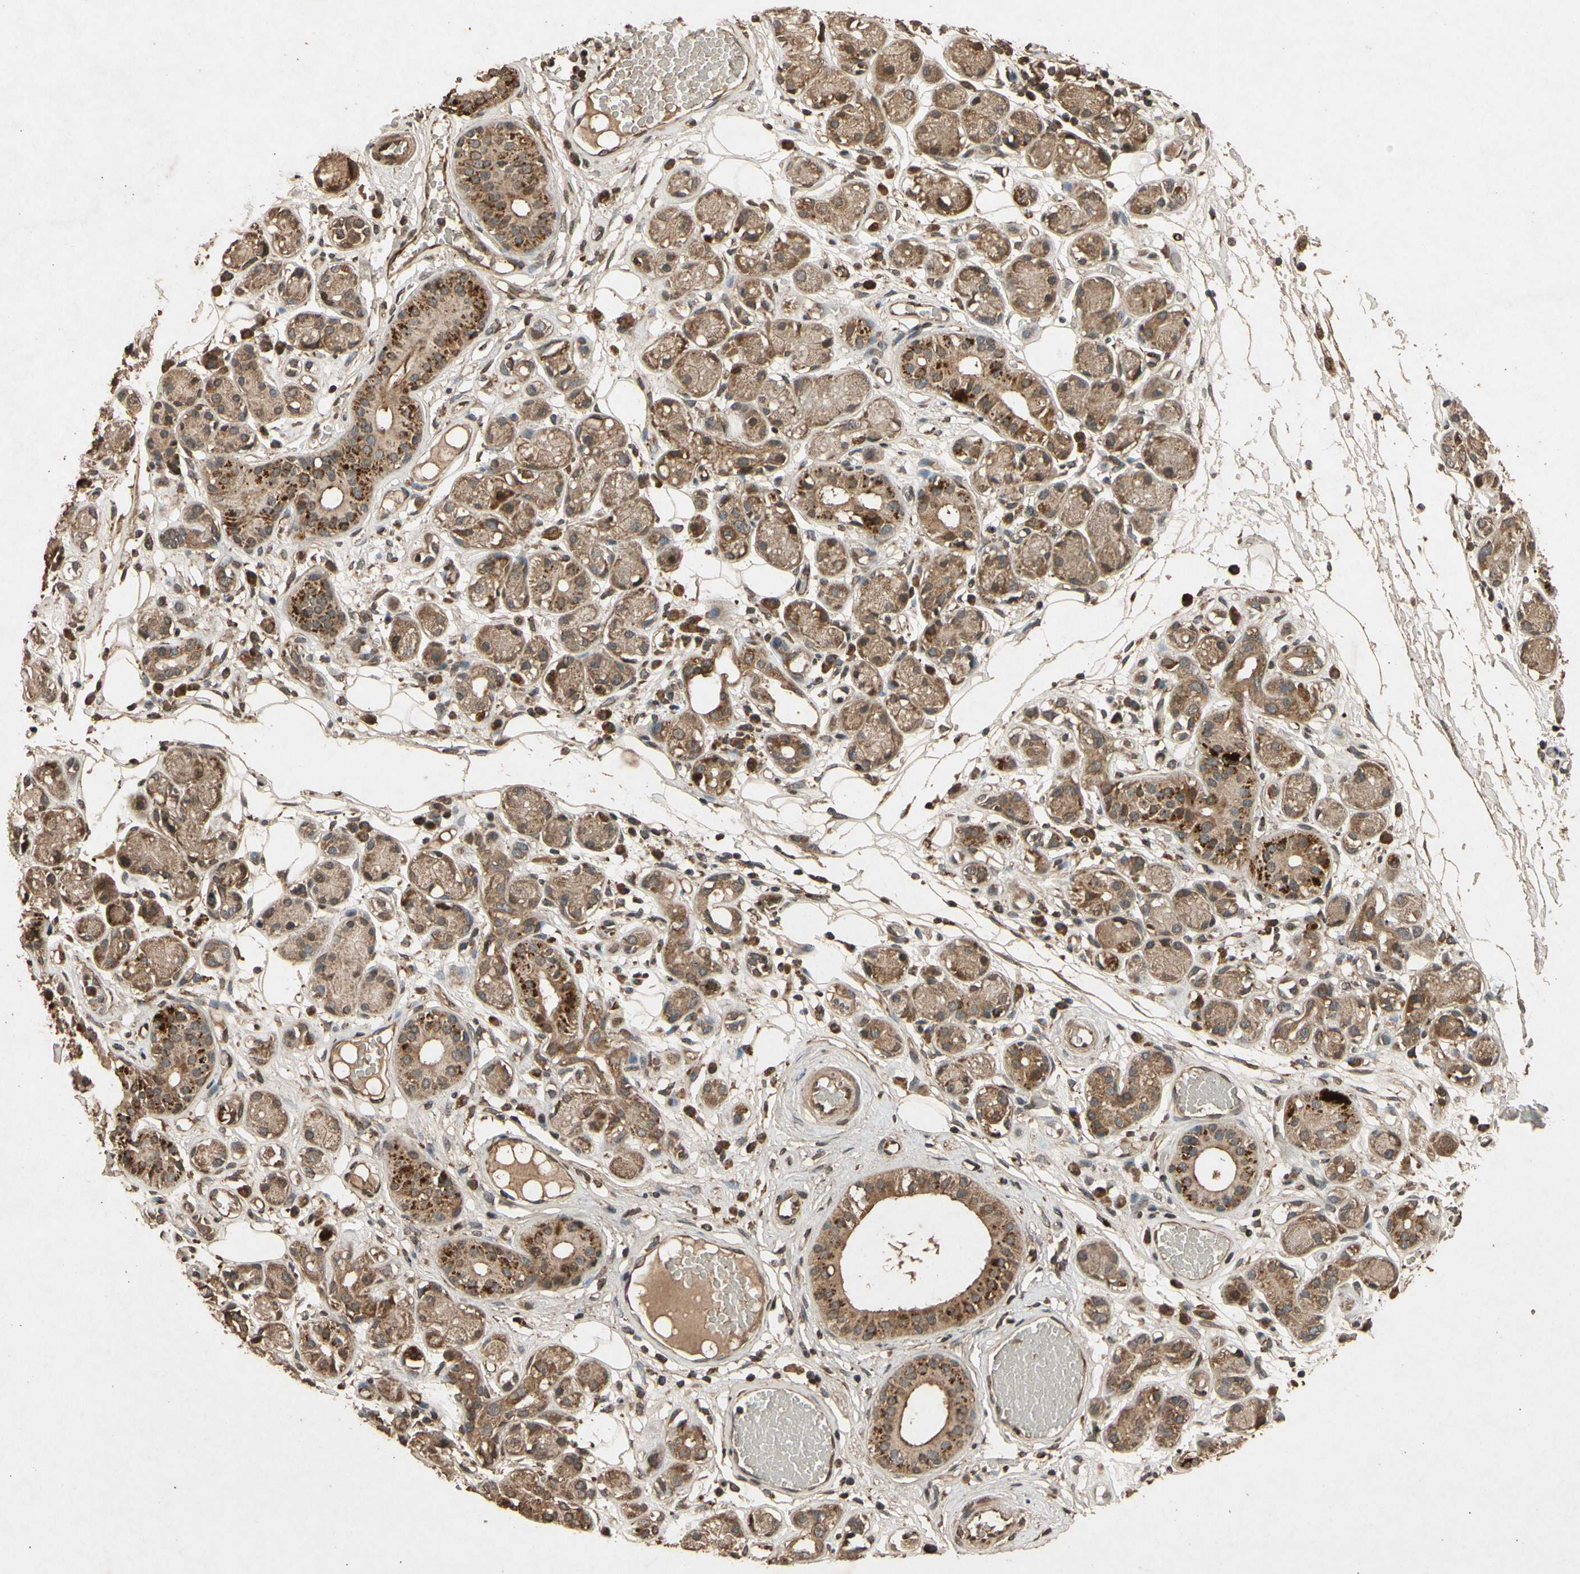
{"staining": {"intensity": "moderate", "quantity": ">75%", "location": "cytoplasmic/membranous"}, "tissue": "adipose tissue", "cell_type": "Adipocytes", "image_type": "normal", "snomed": [{"axis": "morphology", "description": "Normal tissue, NOS"}, {"axis": "morphology", "description": "Inflammation, NOS"}, {"axis": "topography", "description": "Vascular tissue"}, {"axis": "topography", "description": "Salivary gland"}], "caption": "Adipocytes reveal medium levels of moderate cytoplasmic/membranous expression in about >75% of cells in benign human adipose tissue. (DAB (3,3'-diaminobenzidine) IHC with brightfield microscopy, high magnification).", "gene": "TXN2", "patient": {"sex": "female", "age": 75}}